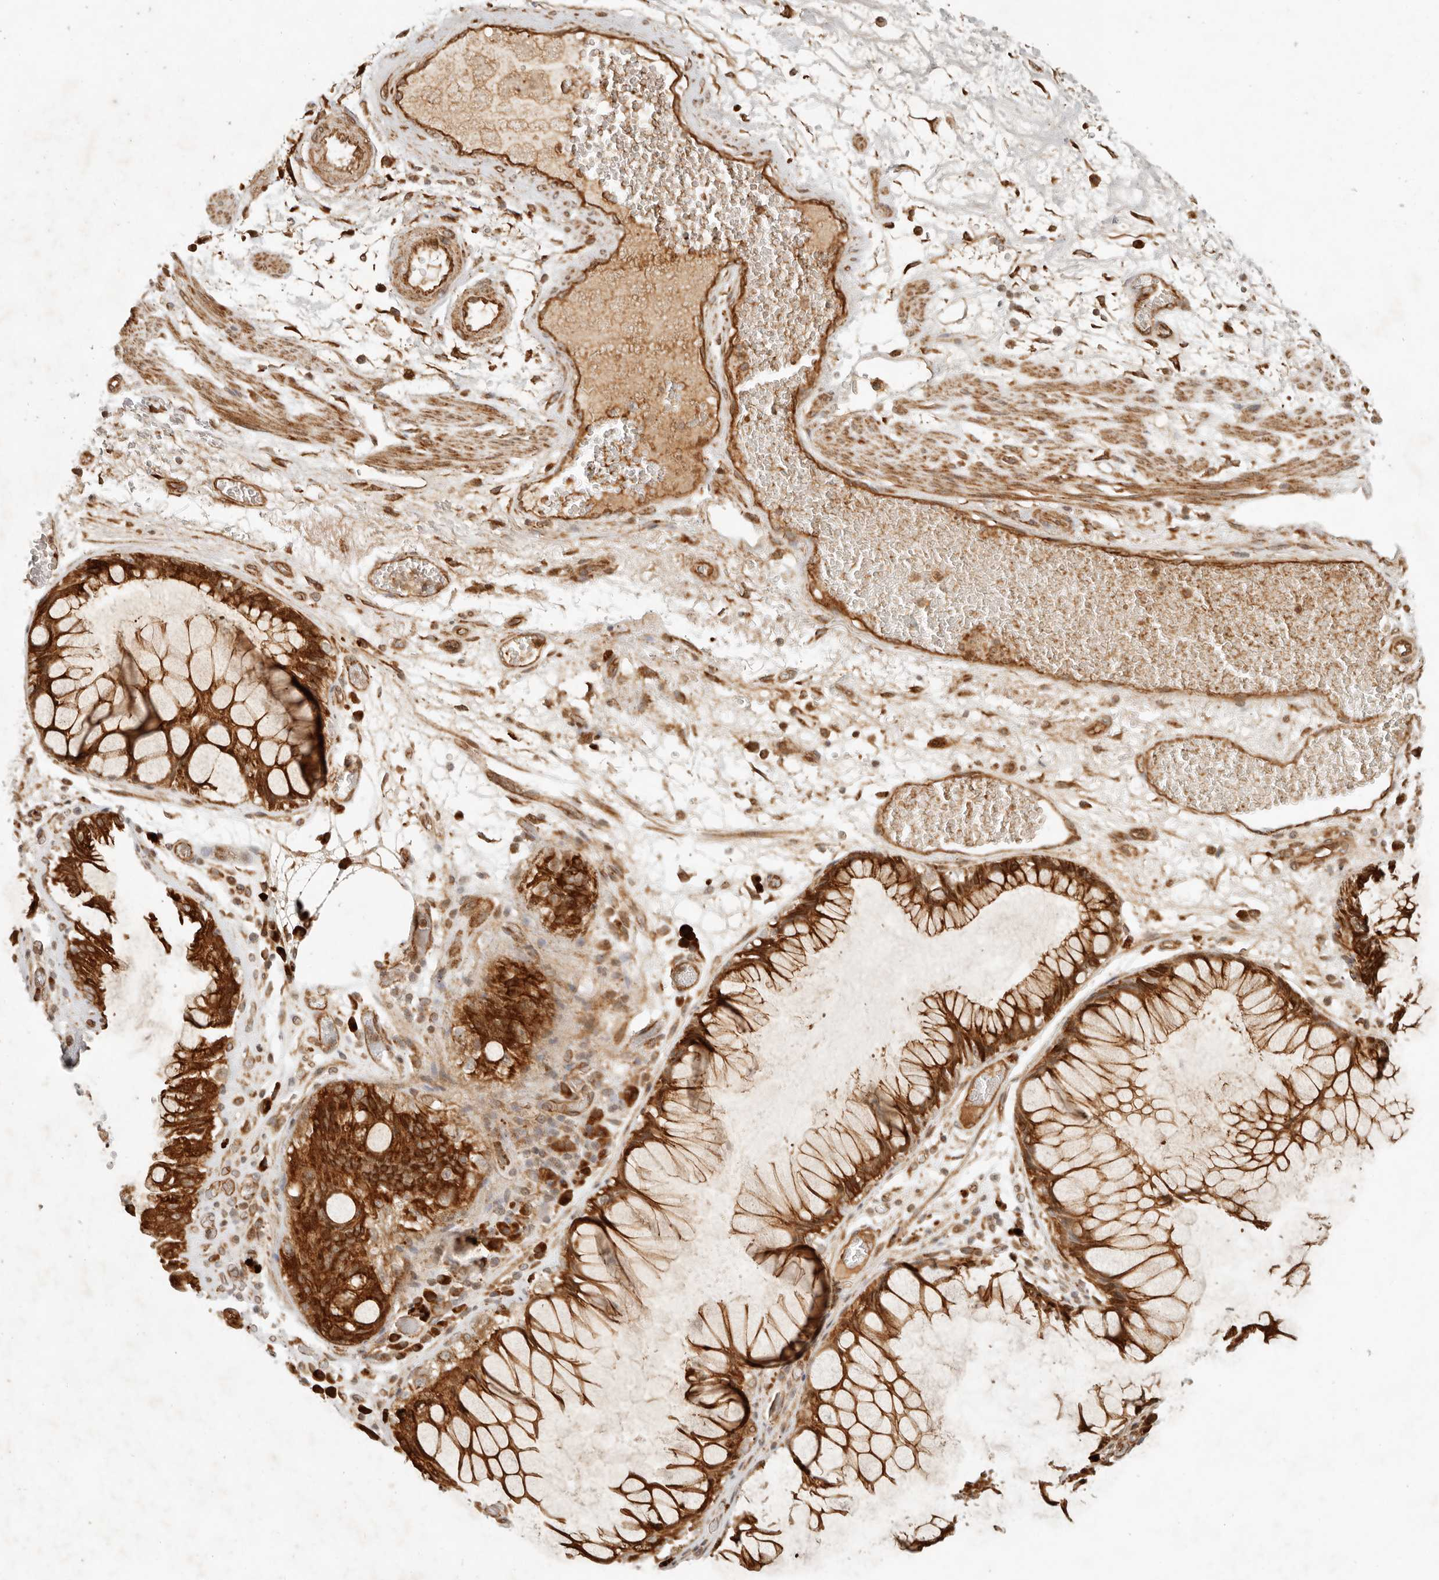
{"staining": {"intensity": "strong", "quantity": ">75%", "location": "cytoplasmic/membranous"}, "tissue": "melanoma", "cell_type": "Tumor cells", "image_type": "cancer", "snomed": [{"axis": "morphology", "description": "Malignant melanoma, NOS"}, {"axis": "topography", "description": "Rectum"}], "caption": "Immunohistochemical staining of malignant melanoma exhibits strong cytoplasmic/membranous protein positivity in about >75% of tumor cells. (DAB = brown stain, brightfield microscopy at high magnification).", "gene": "KLHL38", "patient": {"sex": "female", "age": 81}}